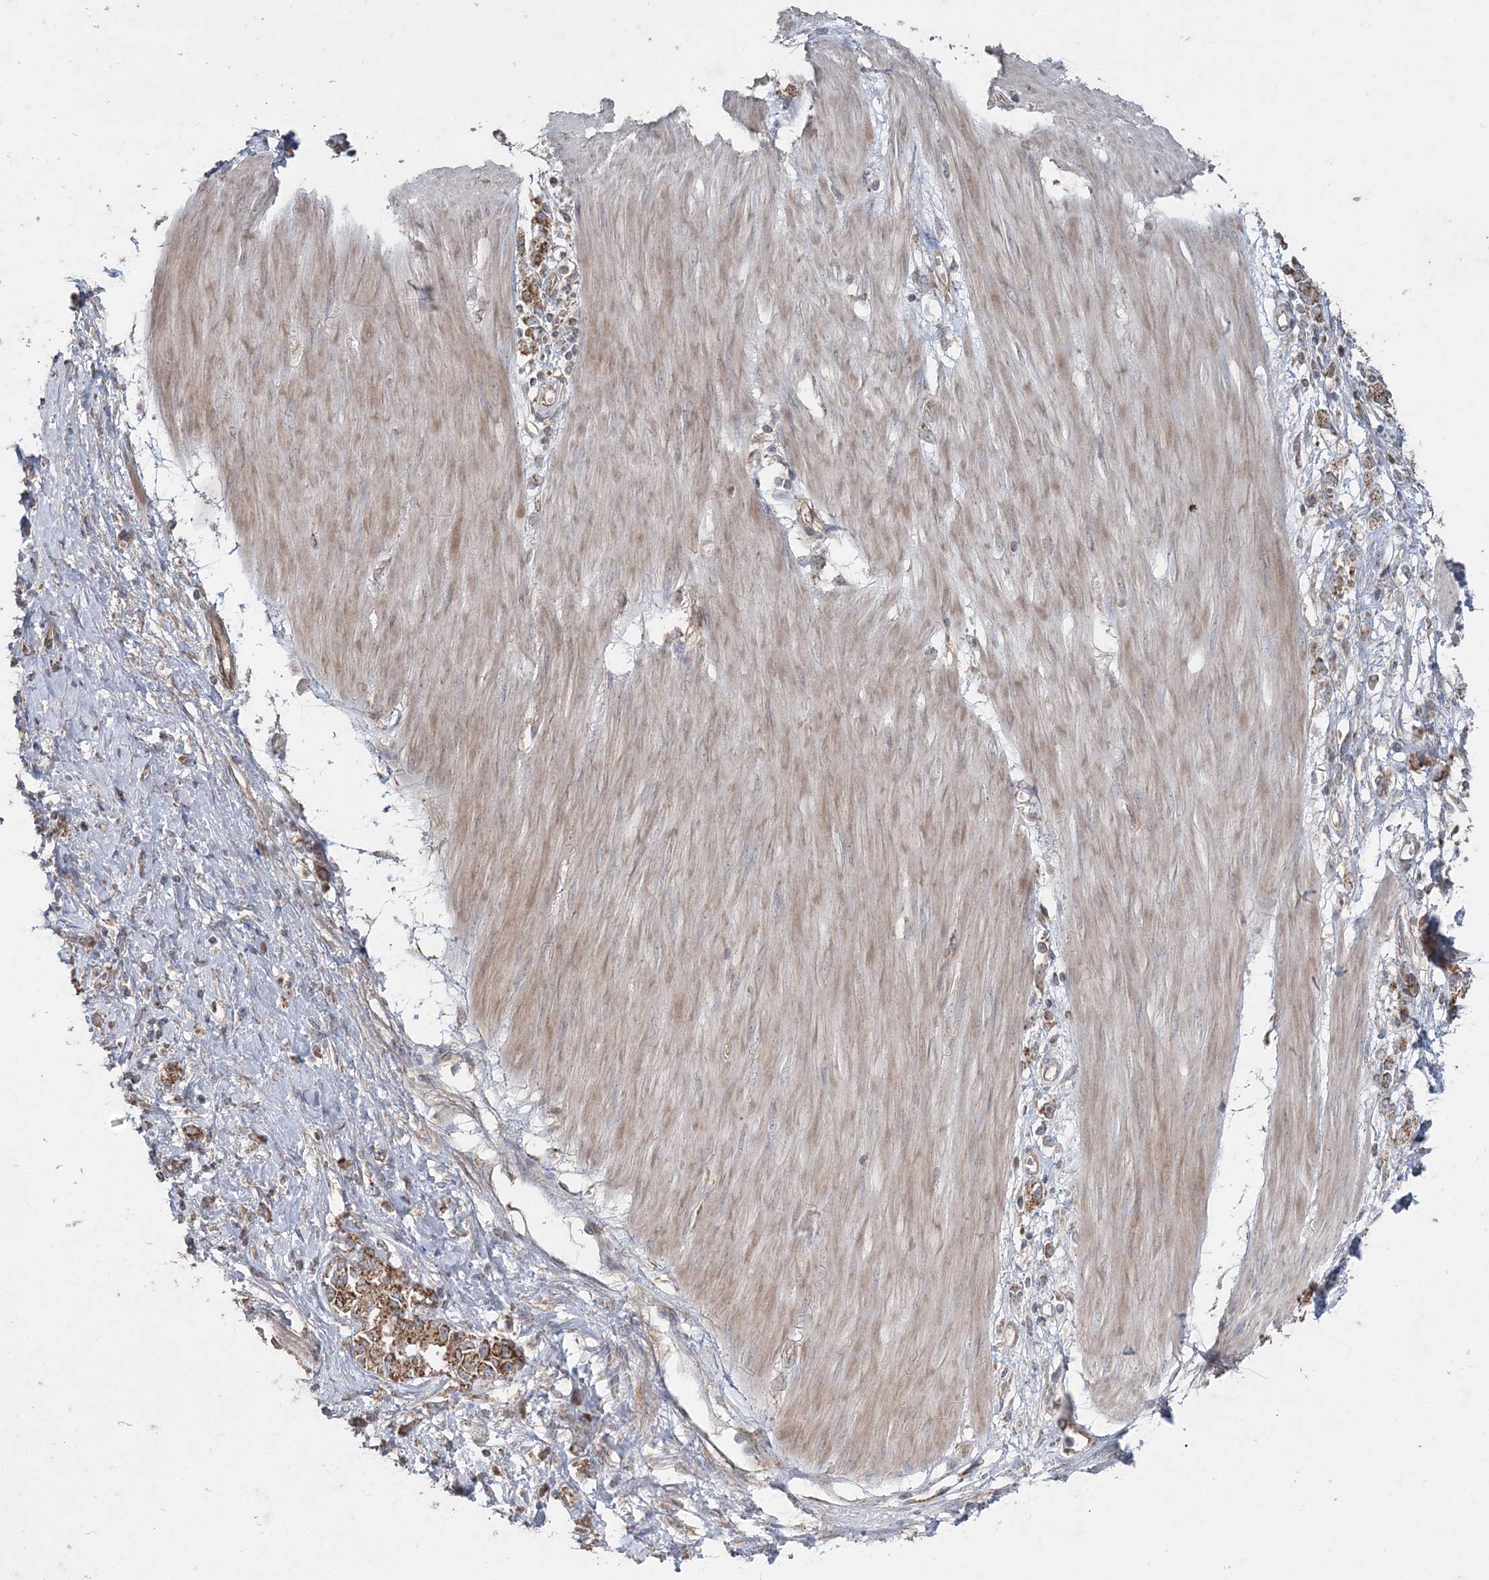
{"staining": {"intensity": "moderate", "quantity": ">75%", "location": "cytoplasmic/membranous"}, "tissue": "stomach cancer", "cell_type": "Tumor cells", "image_type": "cancer", "snomed": [{"axis": "morphology", "description": "Adenocarcinoma, NOS"}, {"axis": "topography", "description": "Stomach"}], "caption": "A high-resolution image shows immunohistochemistry (IHC) staining of adenocarcinoma (stomach), which reveals moderate cytoplasmic/membranous staining in about >75% of tumor cells. (Stains: DAB (3,3'-diaminobenzidine) in brown, nuclei in blue, Microscopy: brightfield microscopy at high magnification).", "gene": "LRPPRC", "patient": {"sex": "female", "age": 76}}